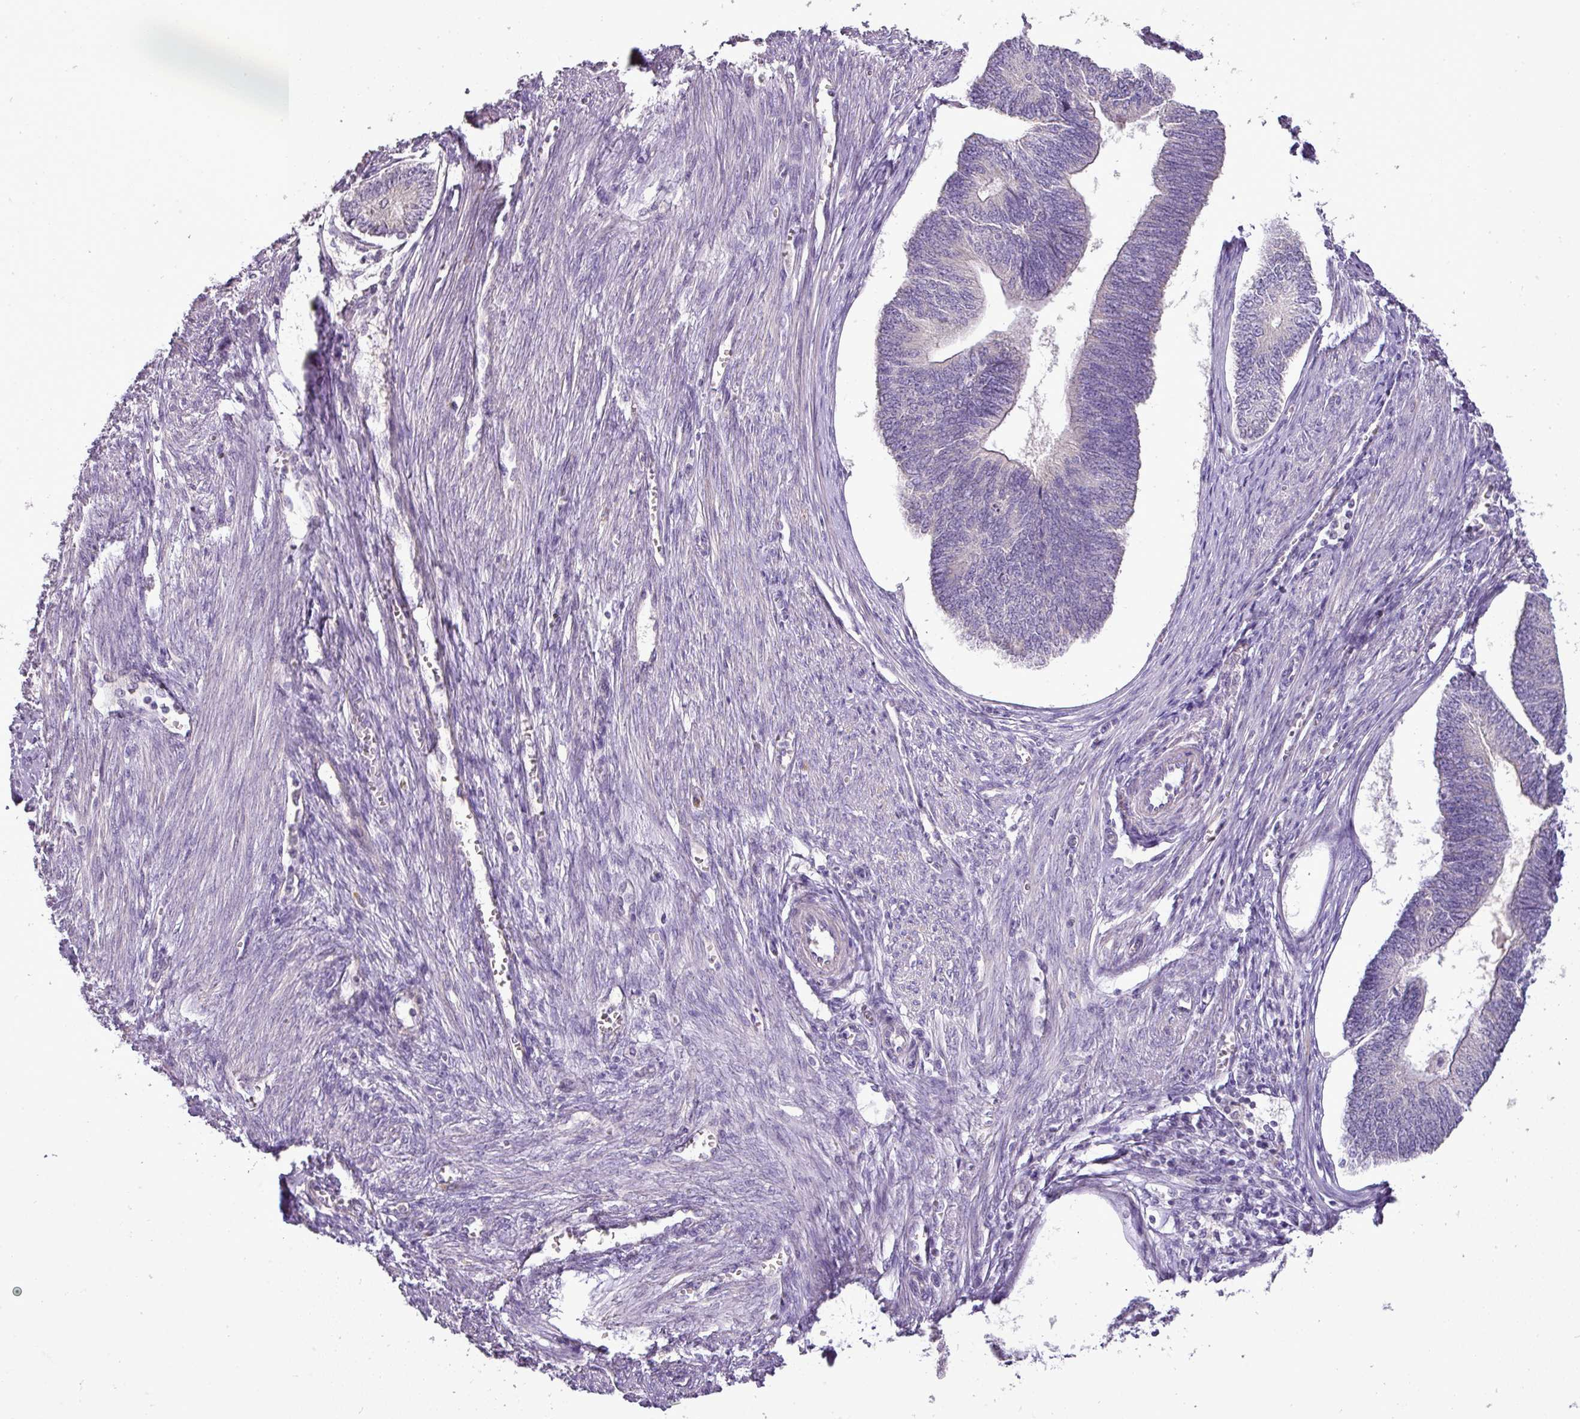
{"staining": {"intensity": "negative", "quantity": "none", "location": "none"}, "tissue": "endometrial cancer", "cell_type": "Tumor cells", "image_type": "cancer", "snomed": [{"axis": "morphology", "description": "Adenocarcinoma, NOS"}, {"axis": "topography", "description": "Endometrium"}], "caption": "Image shows no protein staining in tumor cells of adenocarcinoma (endometrial) tissue.", "gene": "BRINP2", "patient": {"sex": "female", "age": 68}}